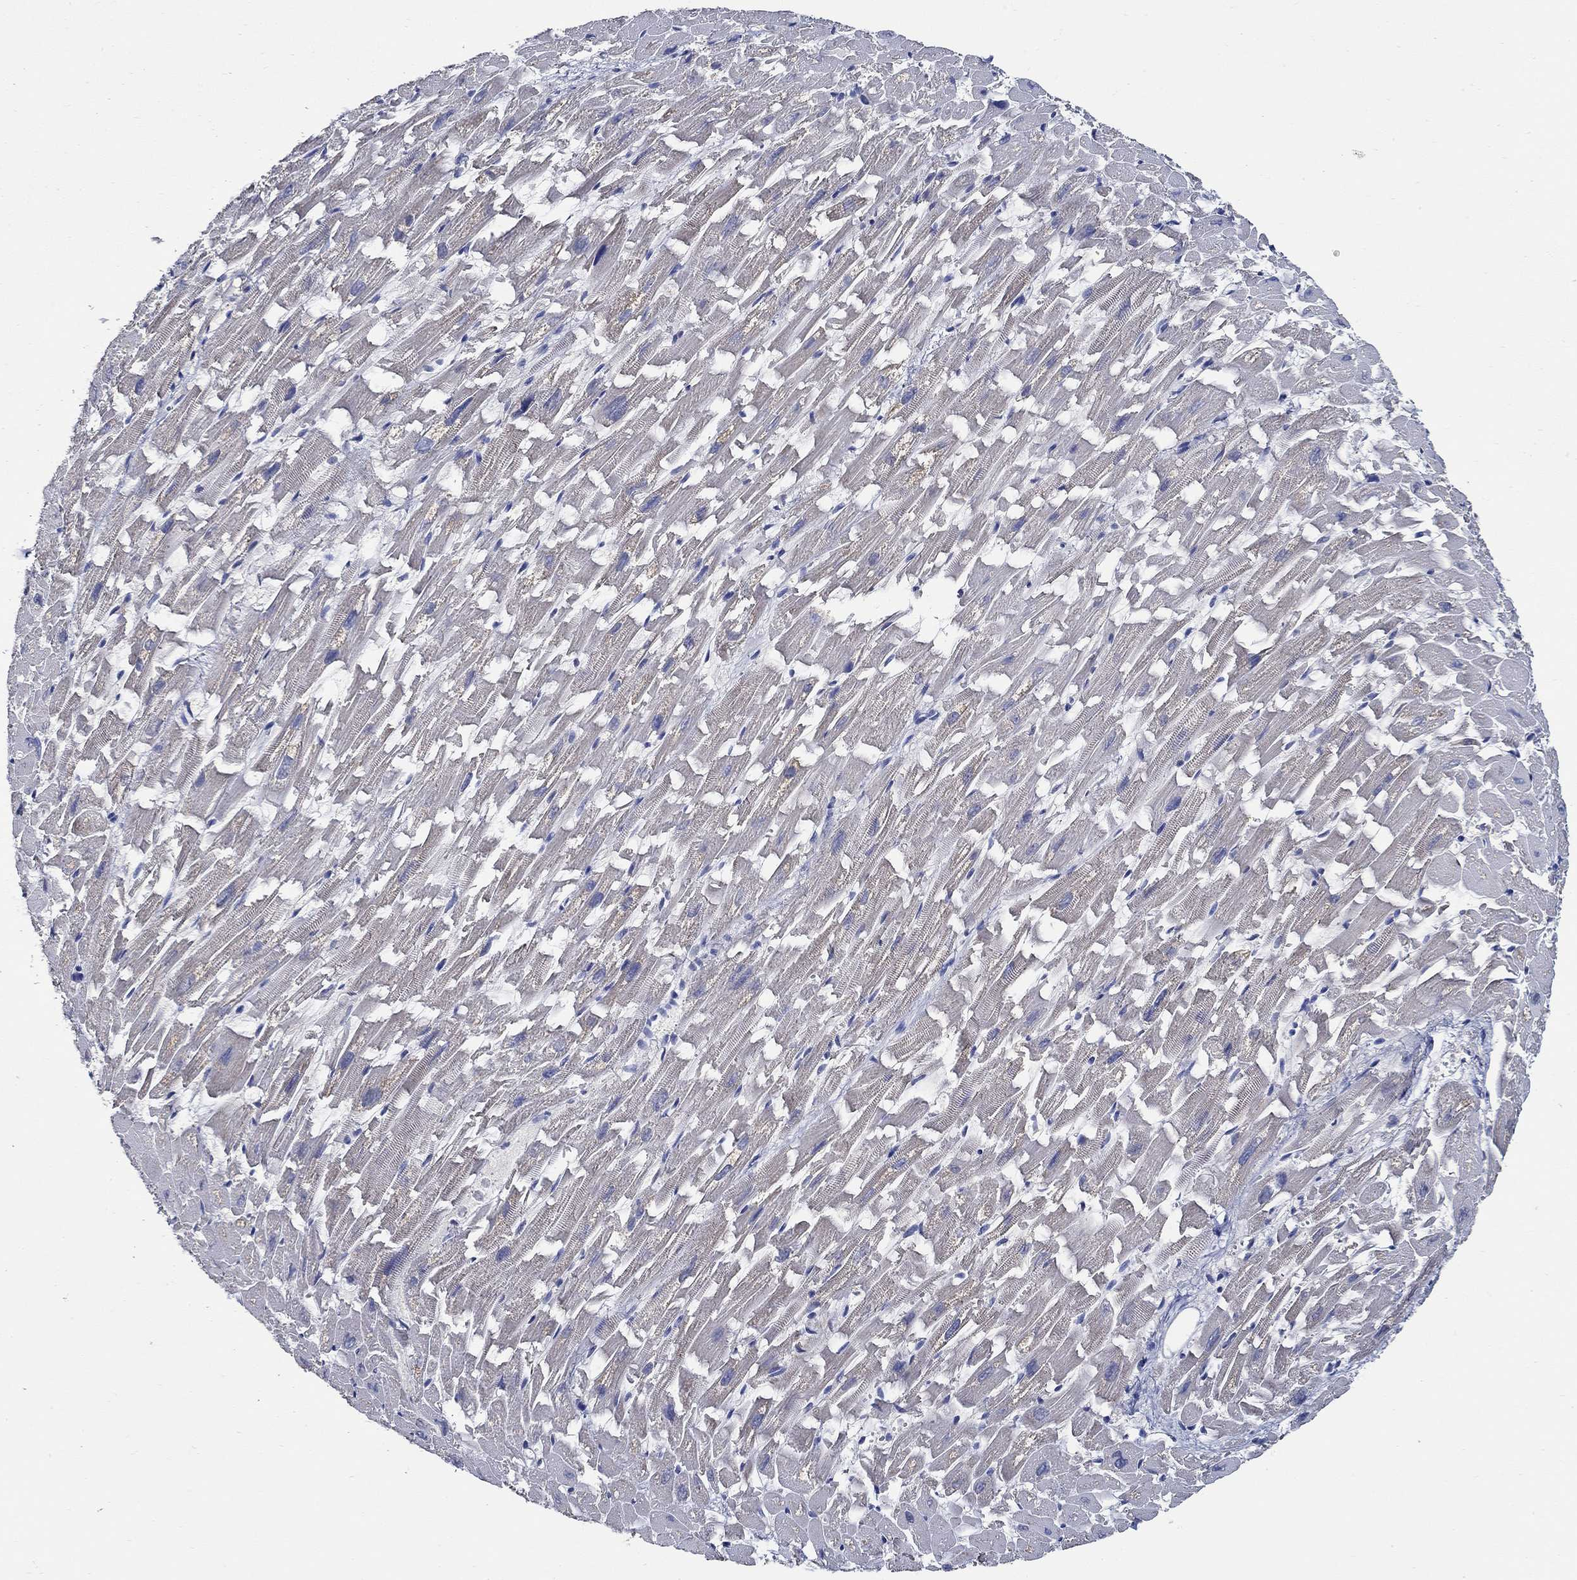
{"staining": {"intensity": "negative", "quantity": "none", "location": "none"}, "tissue": "heart muscle", "cell_type": "Cardiomyocytes", "image_type": "normal", "snomed": [{"axis": "morphology", "description": "Normal tissue, NOS"}, {"axis": "topography", "description": "Heart"}], "caption": "Immunohistochemistry micrograph of unremarkable human heart muscle stained for a protein (brown), which displays no staining in cardiomyocytes. (Stains: DAB immunohistochemistry with hematoxylin counter stain, Microscopy: brightfield microscopy at high magnification).", "gene": "WDR53", "patient": {"sex": "female", "age": 64}}